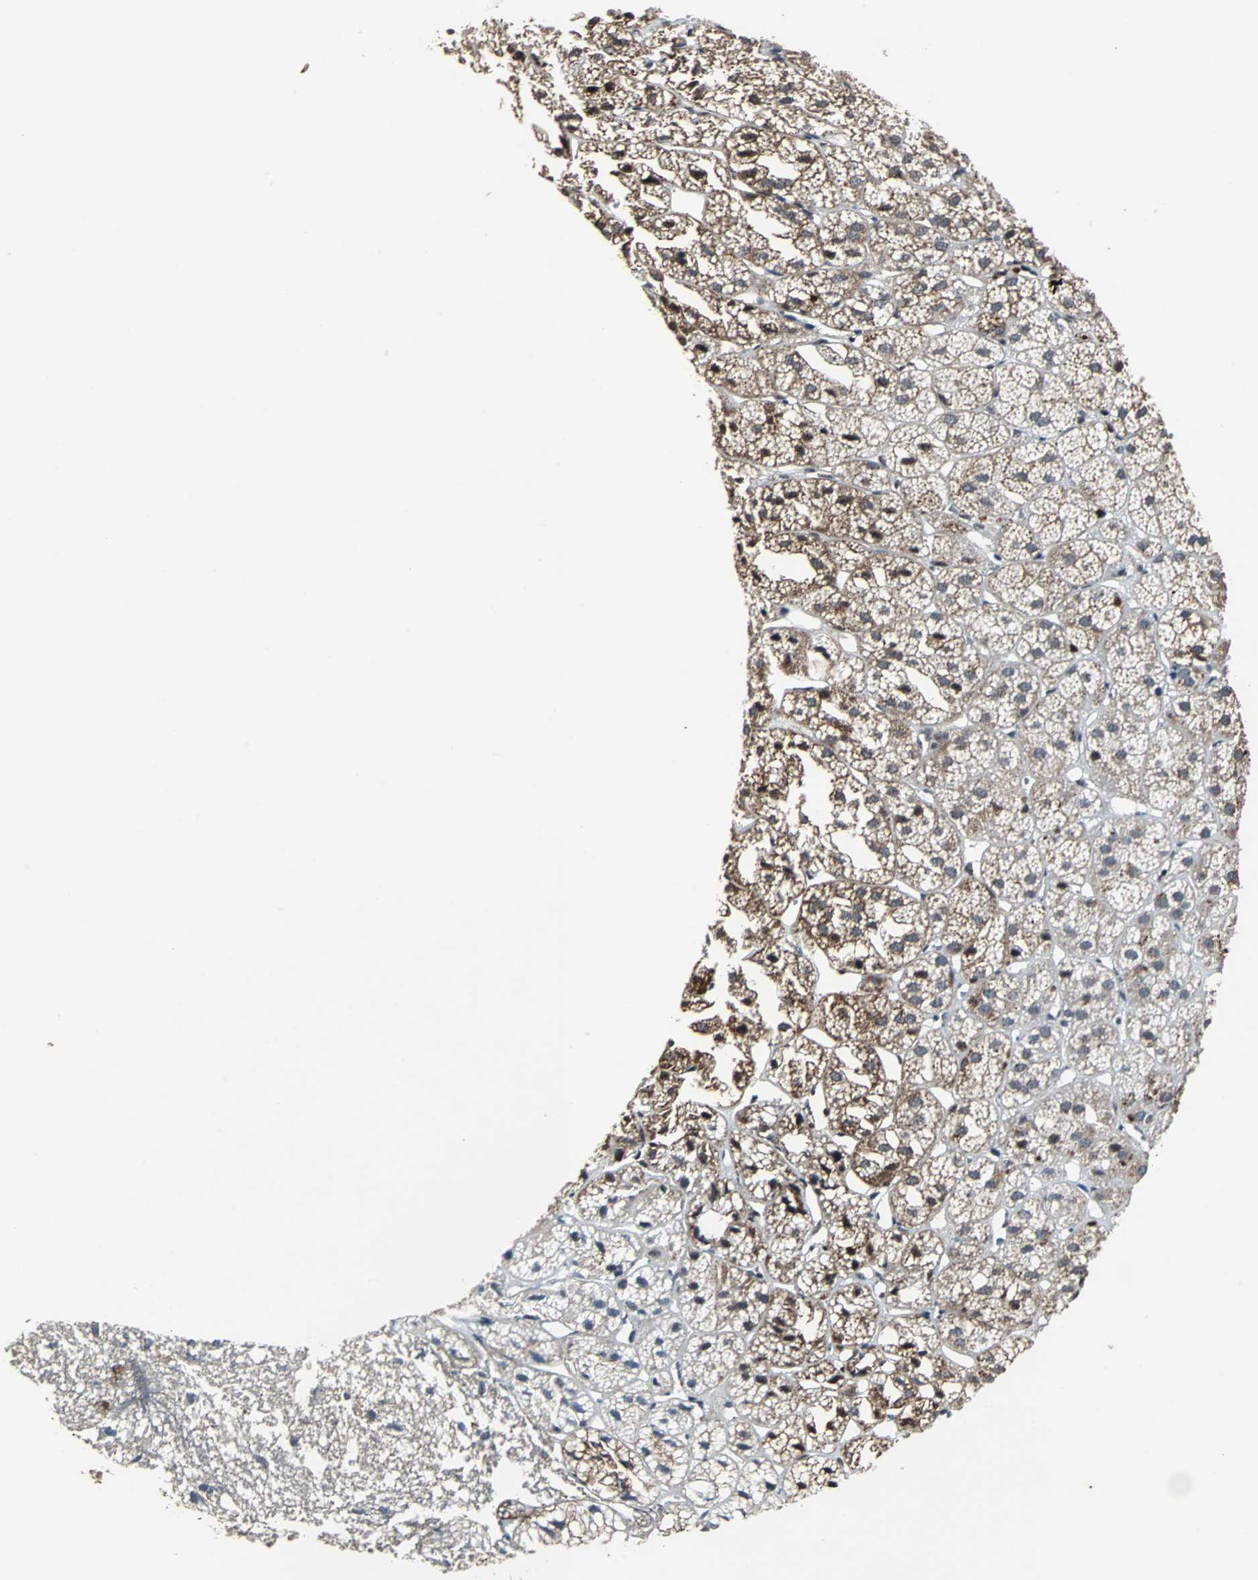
{"staining": {"intensity": "moderate", "quantity": ">75%", "location": "cytoplasmic/membranous"}, "tissue": "adrenal gland", "cell_type": "Glandular cells", "image_type": "normal", "snomed": [{"axis": "morphology", "description": "Normal tissue, NOS"}, {"axis": "topography", "description": "Adrenal gland"}], "caption": "Glandular cells display medium levels of moderate cytoplasmic/membranous staining in about >75% of cells in benign adrenal gland.", "gene": "LSR", "patient": {"sex": "female", "age": 71}}